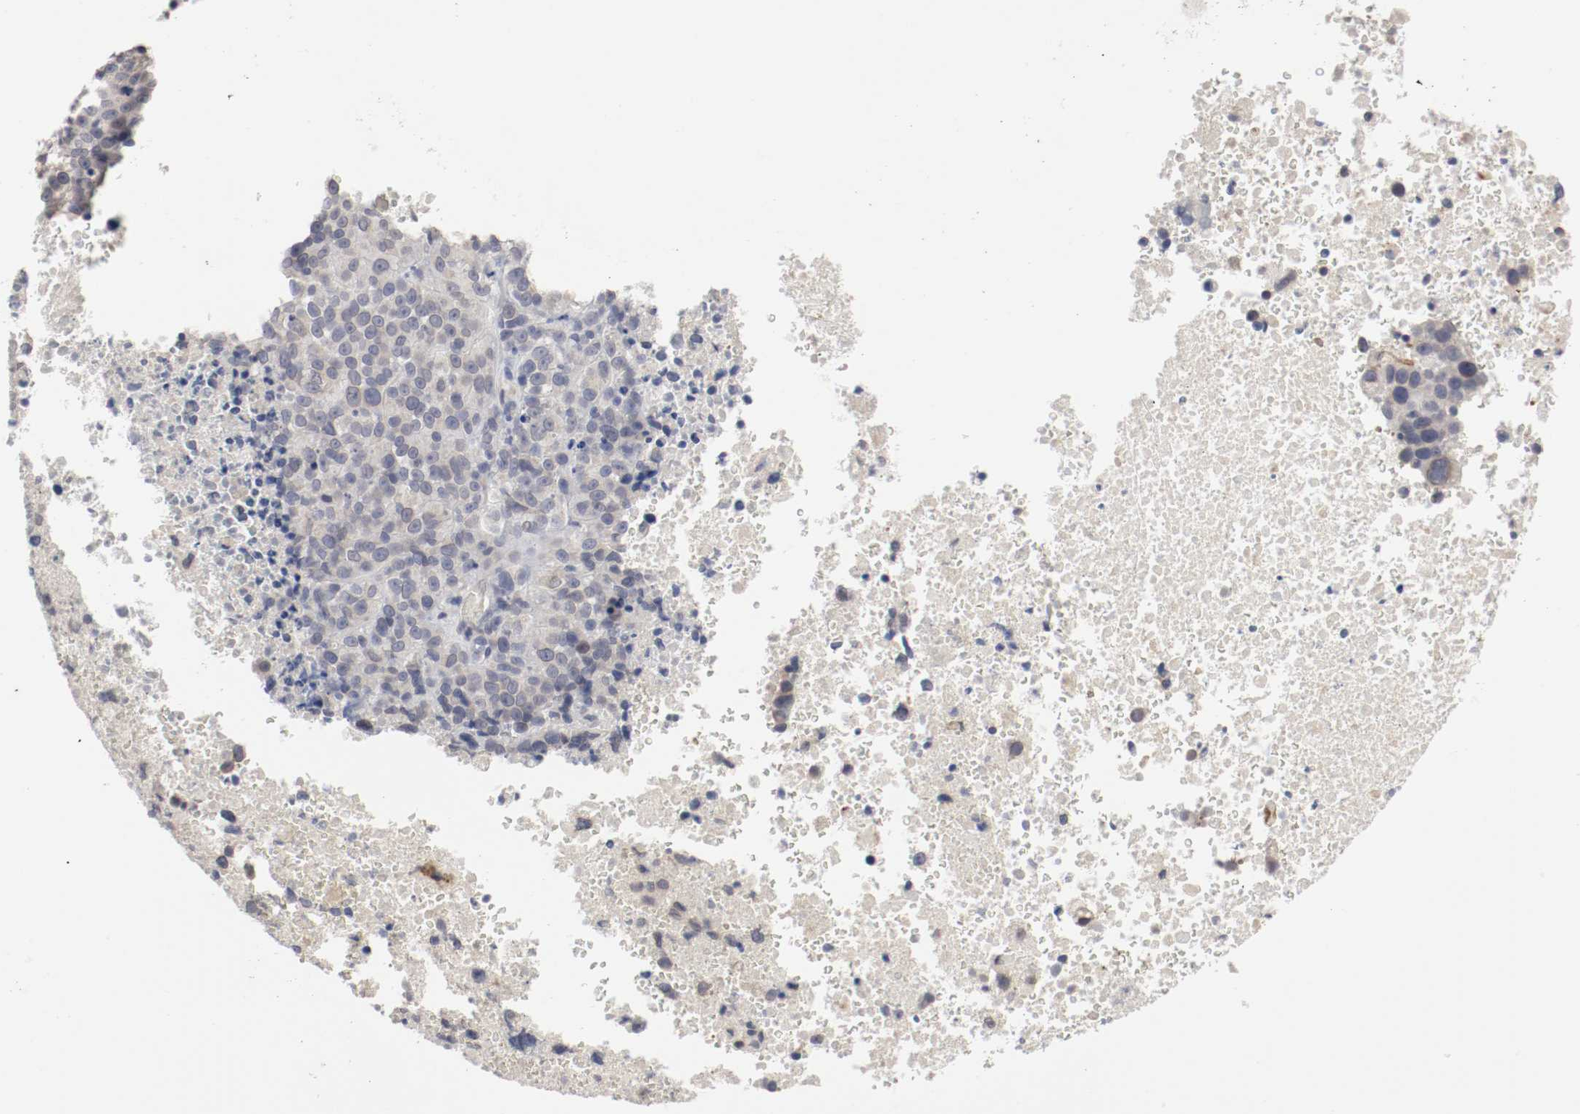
{"staining": {"intensity": "negative", "quantity": "none", "location": "none"}, "tissue": "melanoma", "cell_type": "Tumor cells", "image_type": "cancer", "snomed": [{"axis": "morphology", "description": "Malignant melanoma, Metastatic site"}, {"axis": "topography", "description": "Cerebral cortex"}], "caption": "Immunohistochemical staining of human malignant melanoma (metastatic site) reveals no significant positivity in tumor cells.", "gene": "CEBPE", "patient": {"sex": "female", "age": 52}}